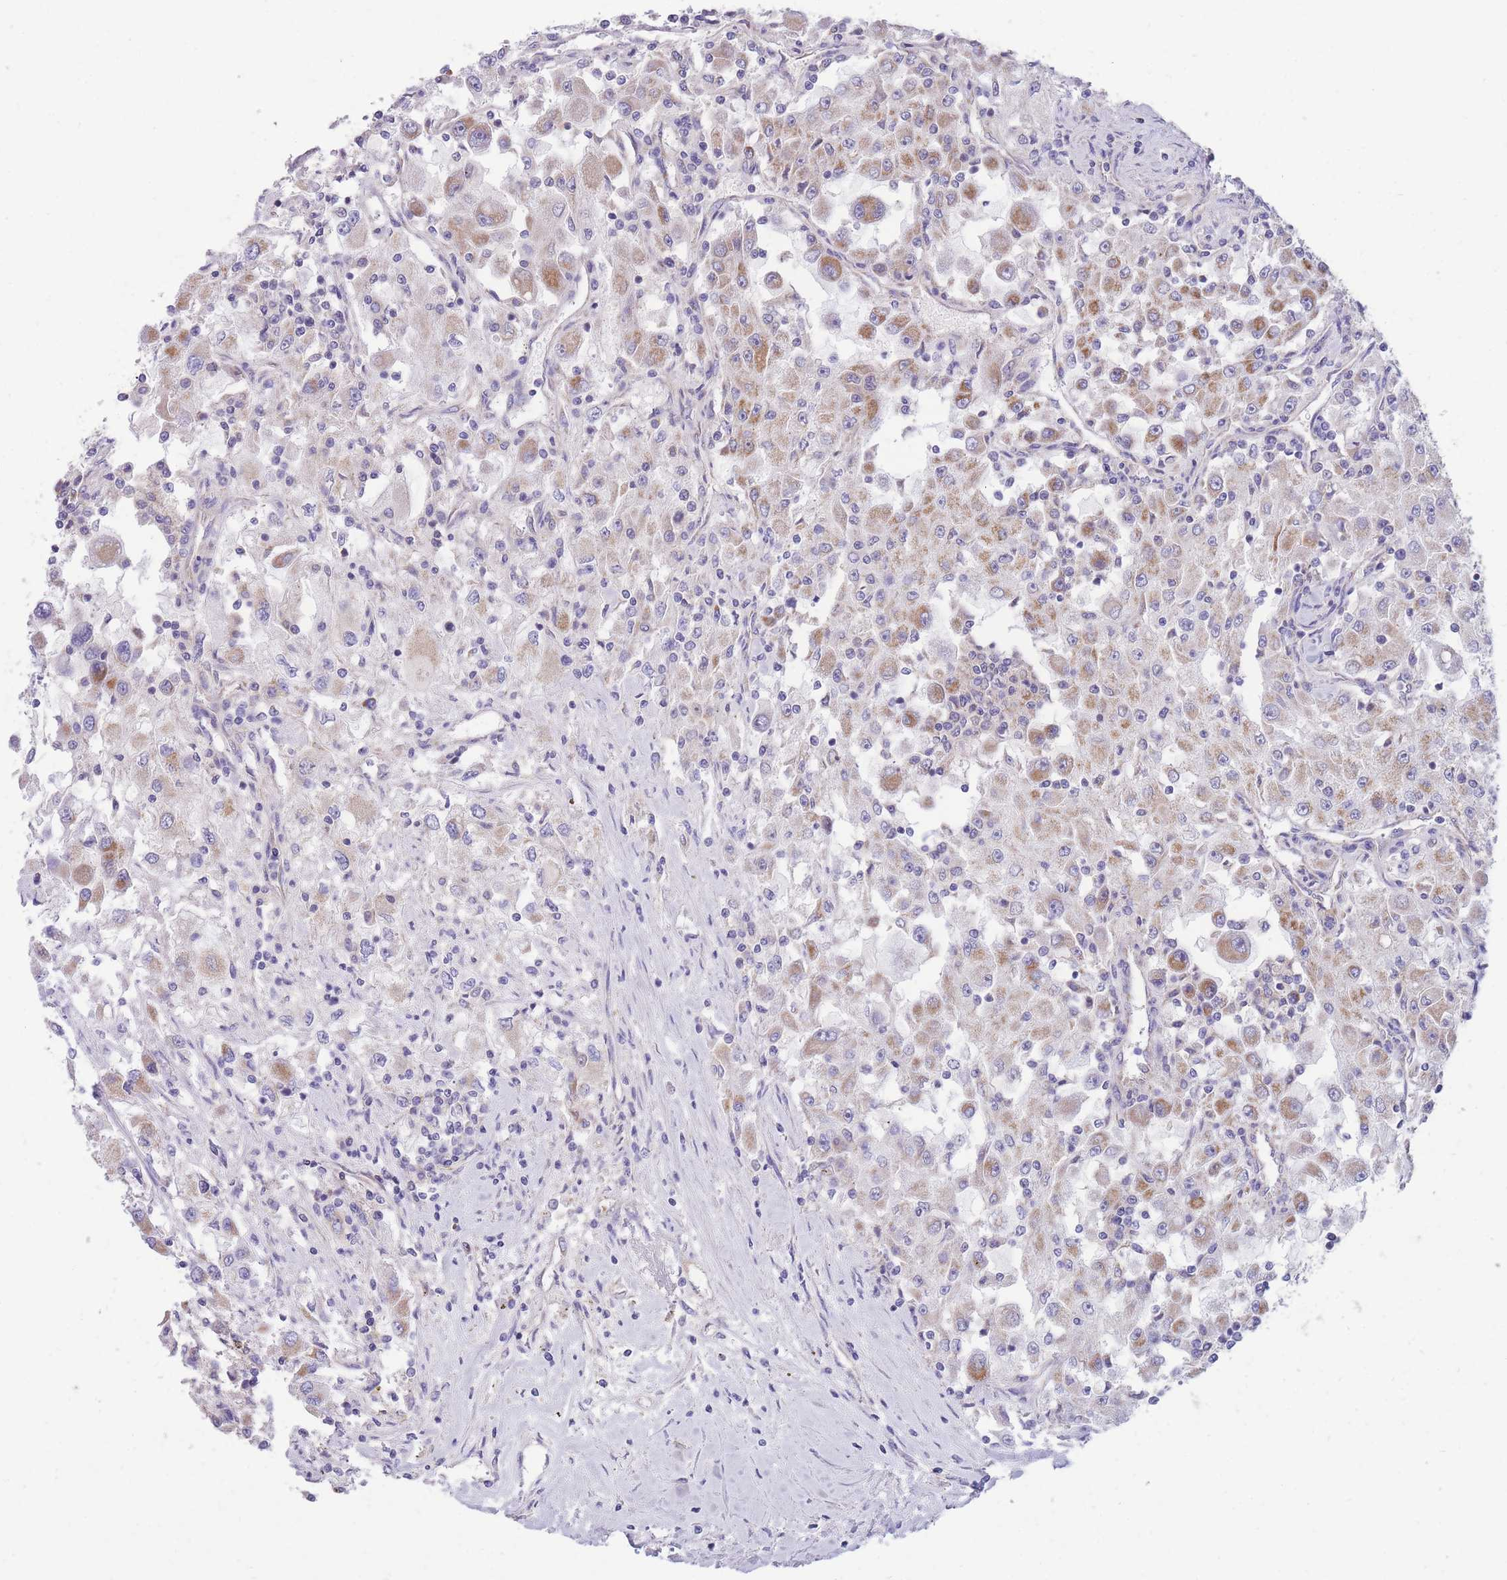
{"staining": {"intensity": "moderate", "quantity": "25%-75%", "location": "cytoplasmic/membranous"}, "tissue": "renal cancer", "cell_type": "Tumor cells", "image_type": "cancer", "snomed": [{"axis": "morphology", "description": "Adenocarcinoma, NOS"}, {"axis": "topography", "description": "Kidney"}], "caption": "This image exhibits immunohistochemistry staining of renal cancer, with medium moderate cytoplasmic/membranous expression in about 25%-75% of tumor cells.", "gene": "MRPS9", "patient": {"sex": "female", "age": 67}}